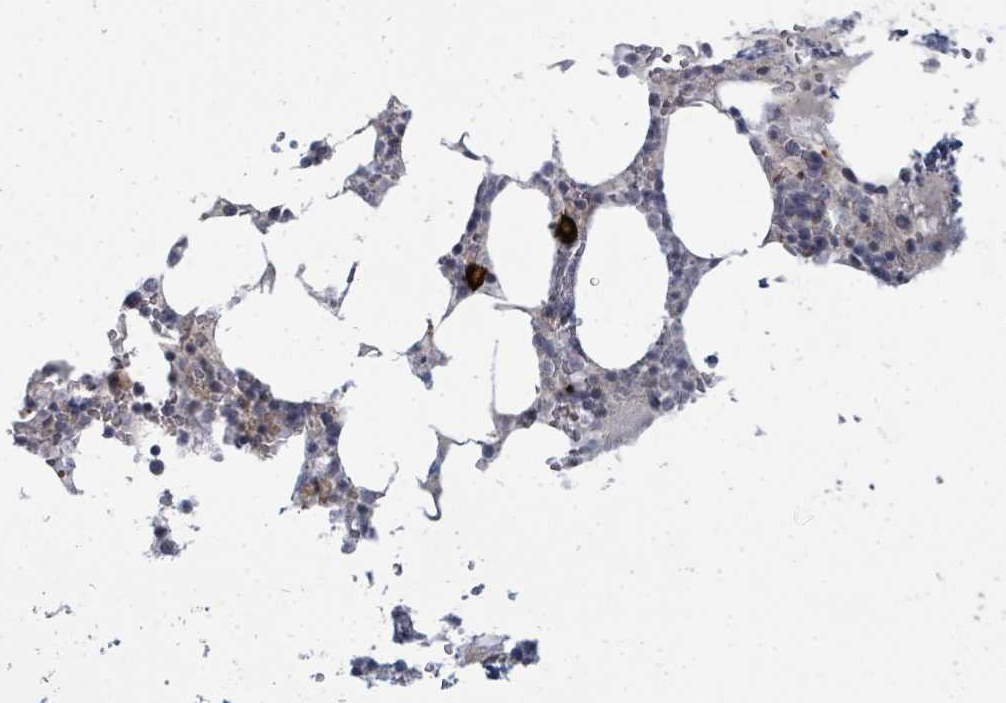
{"staining": {"intensity": "negative", "quantity": "none", "location": "none"}, "tissue": "bone marrow", "cell_type": "Hematopoietic cells", "image_type": "normal", "snomed": [{"axis": "morphology", "description": "Normal tissue, NOS"}, {"axis": "topography", "description": "Bone marrow"}], "caption": "Immunohistochemistry image of unremarkable human bone marrow stained for a protein (brown), which exhibits no positivity in hematopoietic cells.", "gene": "PSMG2", "patient": {"sex": "male", "age": 64}}